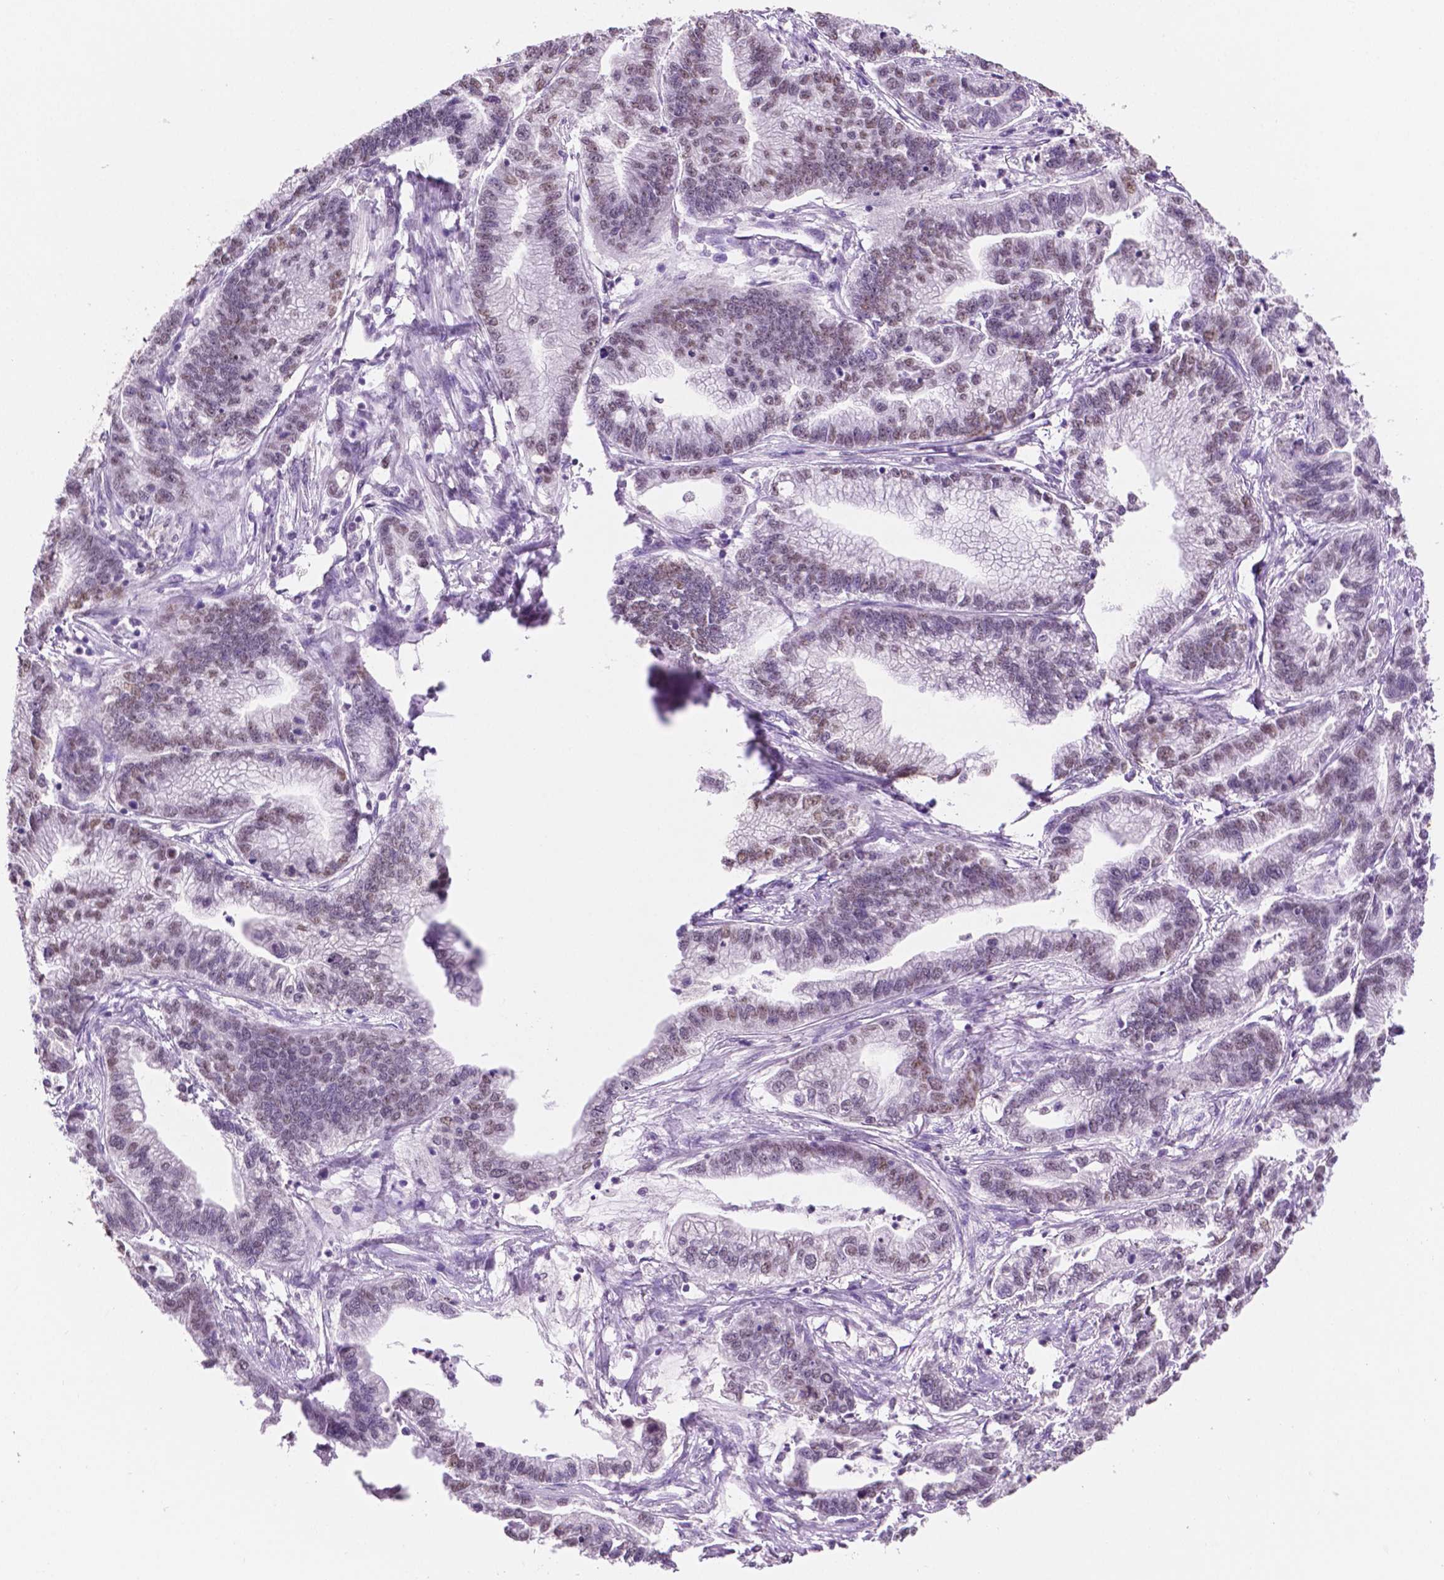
{"staining": {"intensity": "weak", "quantity": "25%-75%", "location": "nuclear"}, "tissue": "stomach cancer", "cell_type": "Tumor cells", "image_type": "cancer", "snomed": [{"axis": "morphology", "description": "Adenocarcinoma, NOS"}, {"axis": "topography", "description": "Stomach"}], "caption": "Immunohistochemical staining of human stomach cancer (adenocarcinoma) exhibits weak nuclear protein staining in about 25%-75% of tumor cells. Ihc stains the protein in brown and the nuclei are stained blue.", "gene": "PTPN6", "patient": {"sex": "male", "age": 83}}